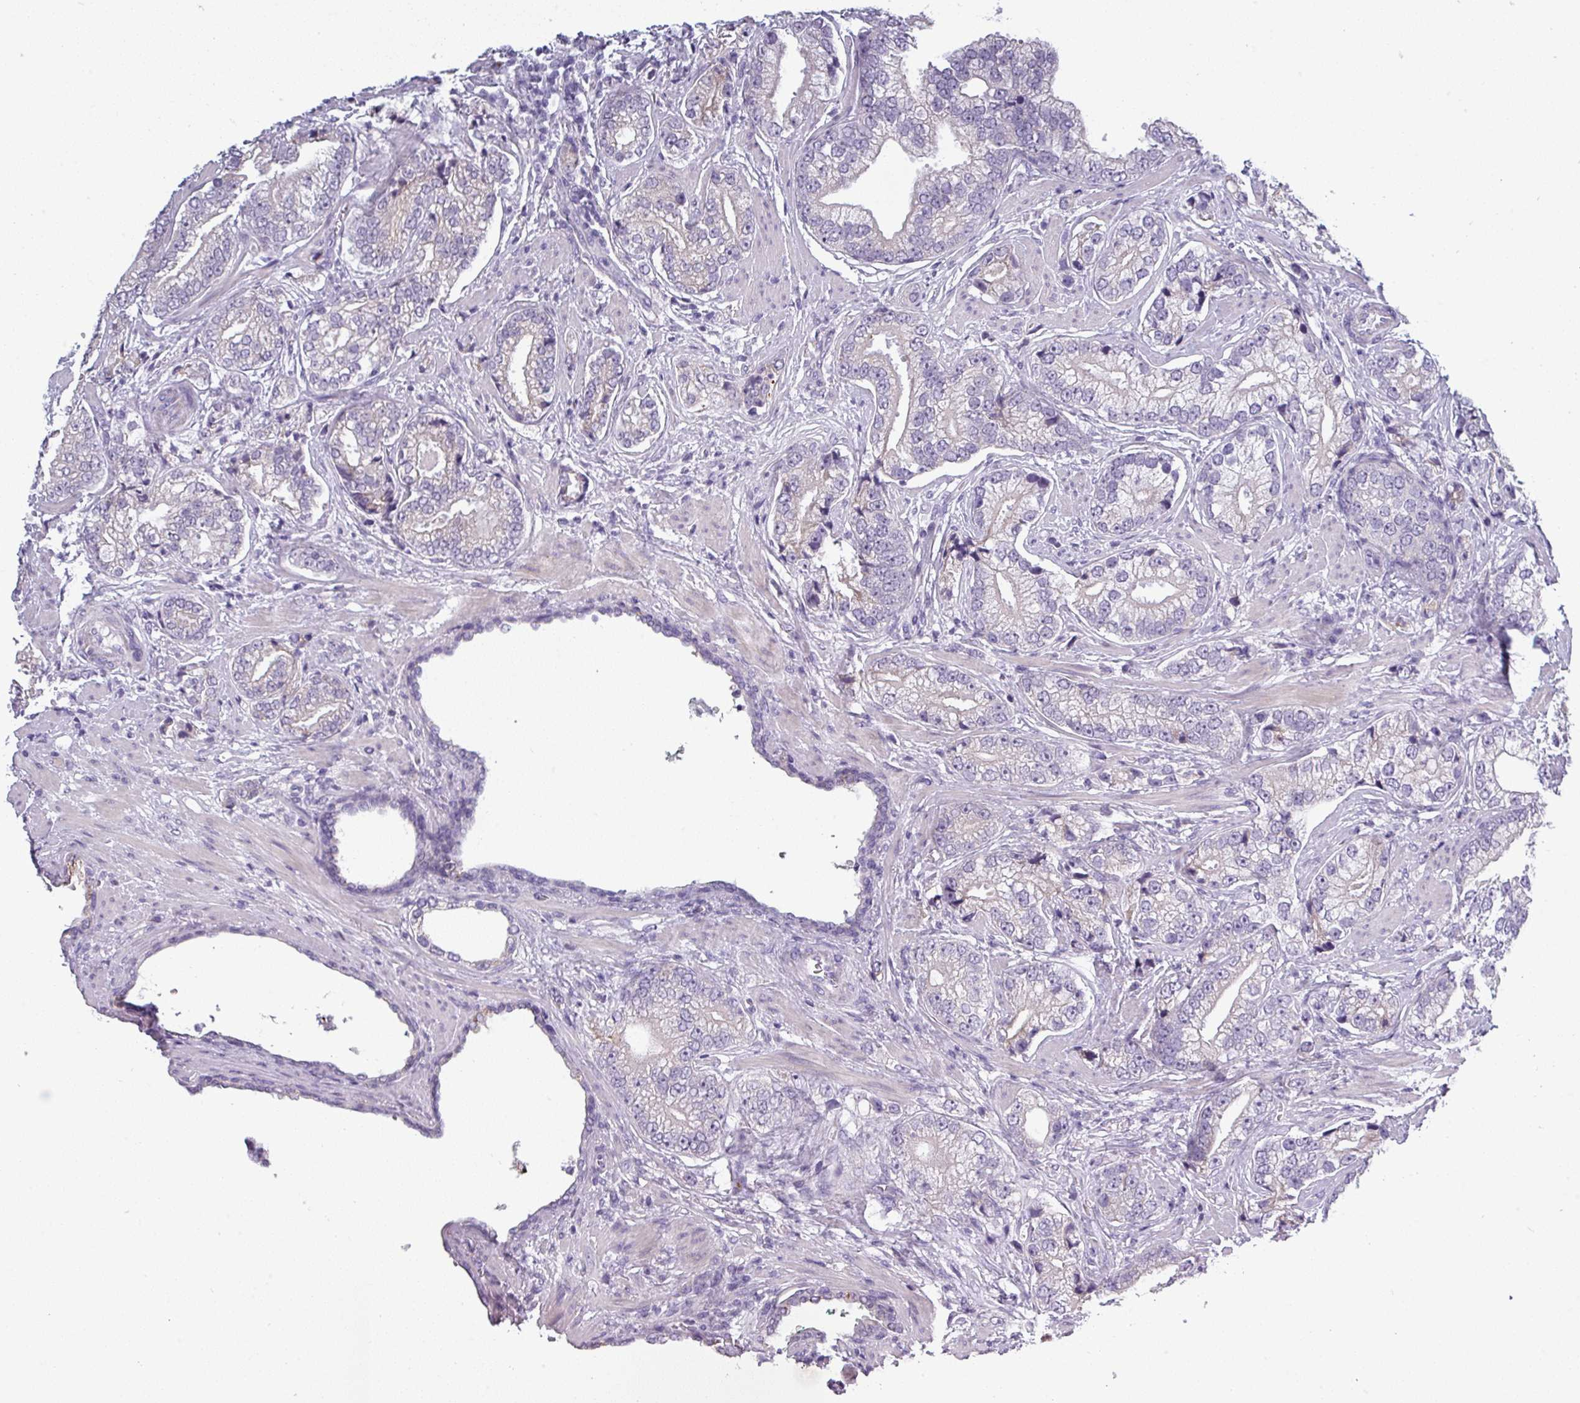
{"staining": {"intensity": "negative", "quantity": "none", "location": "none"}, "tissue": "prostate cancer", "cell_type": "Tumor cells", "image_type": "cancer", "snomed": [{"axis": "morphology", "description": "Adenocarcinoma, High grade"}, {"axis": "topography", "description": "Prostate"}], "caption": "The image reveals no staining of tumor cells in prostate cancer (adenocarcinoma (high-grade)).", "gene": "SLC26A9", "patient": {"sex": "male", "age": 75}}